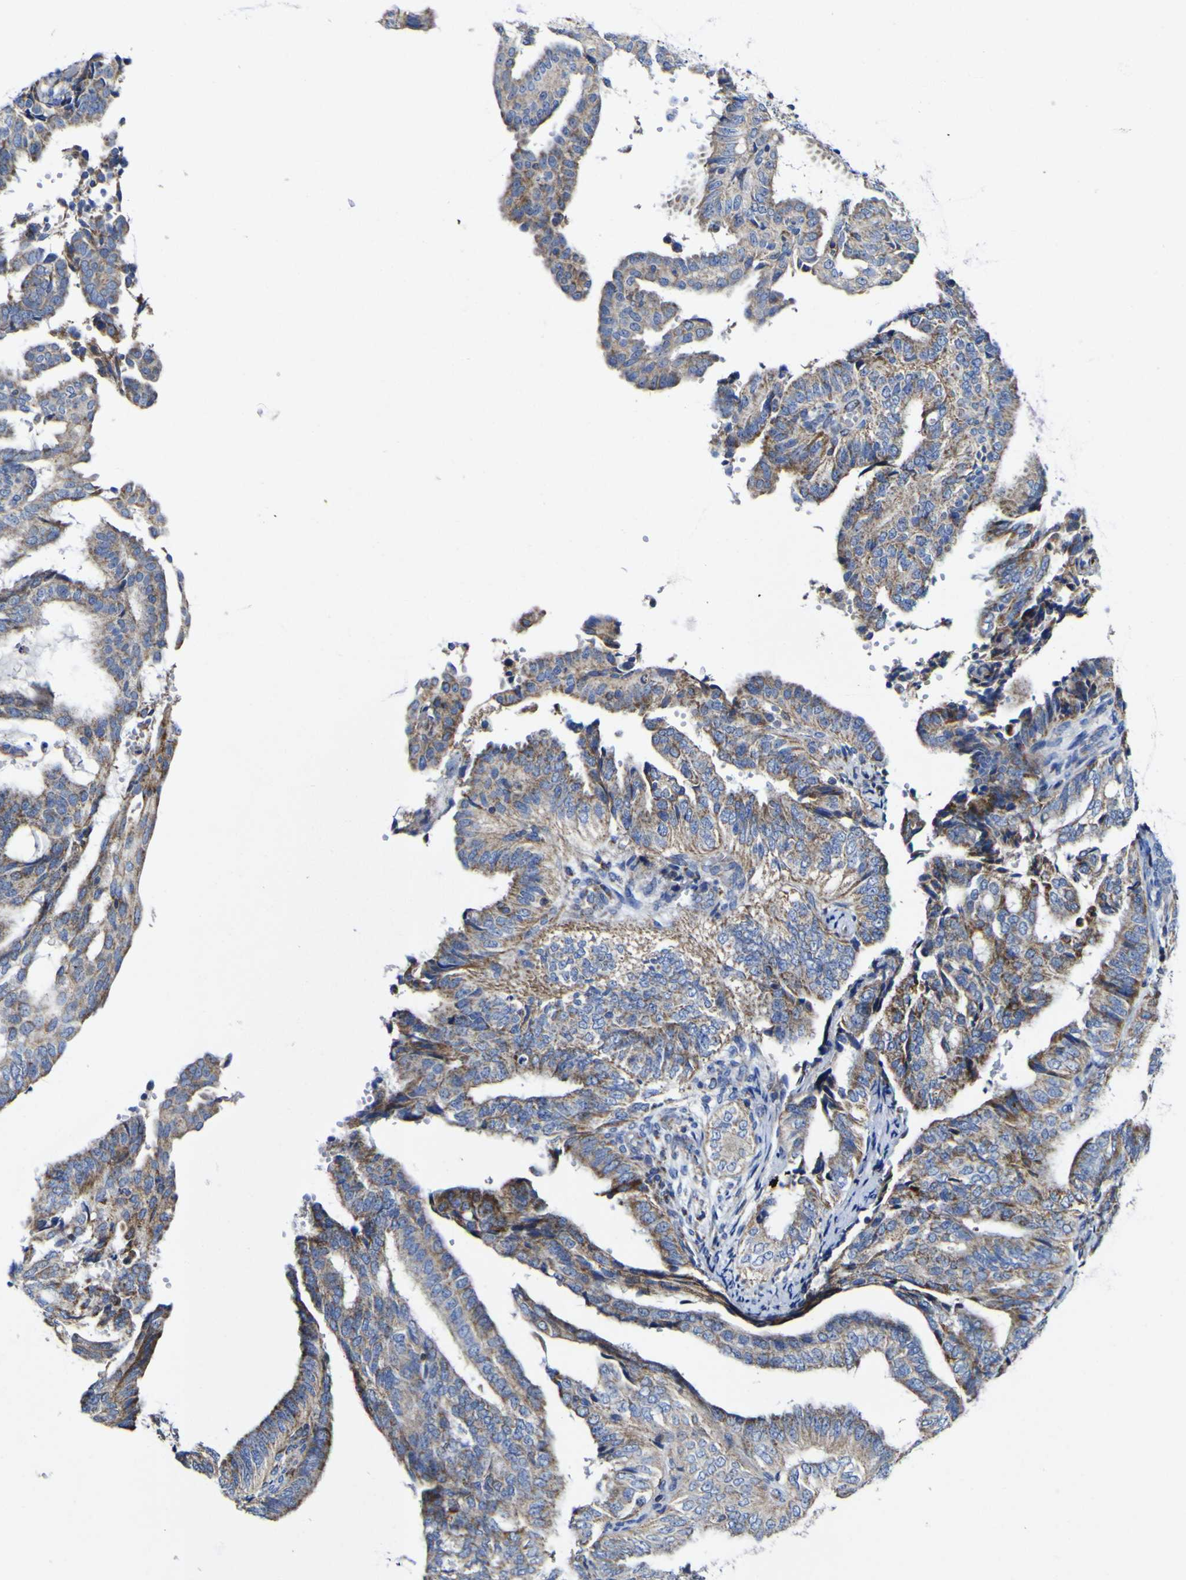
{"staining": {"intensity": "moderate", "quantity": ">75%", "location": "cytoplasmic/membranous"}, "tissue": "endometrial cancer", "cell_type": "Tumor cells", "image_type": "cancer", "snomed": [{"axis": "morphology", "description": "Adenocarcinoma, NOS"}, {"axis": "topography", "description": "Endometrium"}], "caption": "Endometrial cancer (adenocarcinoma) was stained to show a protein in brown. There is medium levels of moderate cytoplasmic/membranous expression in about >75% of tumor cells.", "gene": "CCDC90B", "patient": {"sex": "female", "age": 58}}